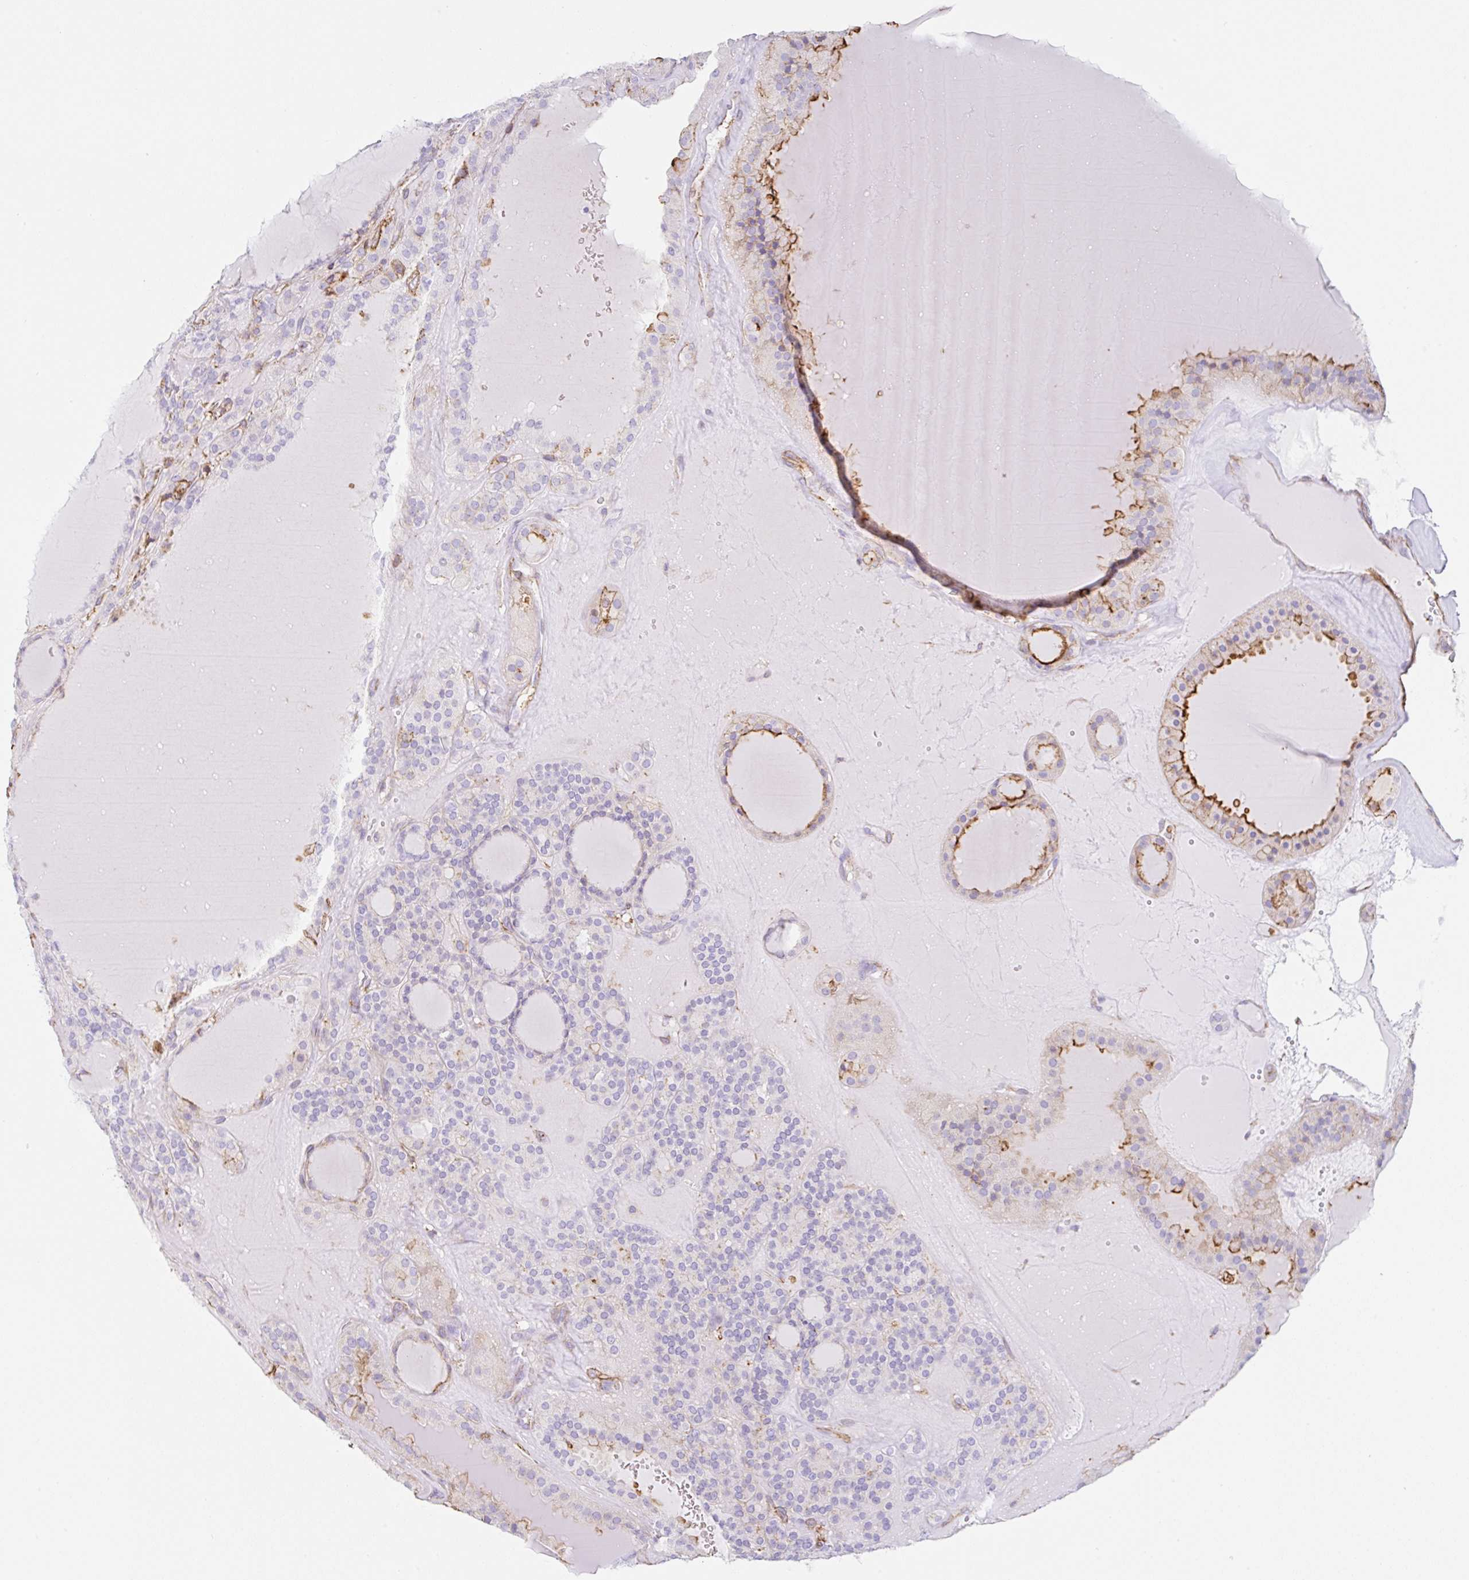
{"staining": {"intensity": "negative", "quantity": "none", "location": "none"}, "tissue": "thyroid cancer", "cell_type": "Tumor cells", "image_type": "cancer", "snomed": [{"axis": "morphology", "description": "Follicular adenoma carcinoma, NOS"}, {"axis": "topography", "description": "Thyroid gland"}], "caption": "Protein analysis of thyroid follicular adenoma carcinoma demonstrates no significant staining in tumor cells. (DAB (3,3'-diaminobenzidine) immunohistochemistry (IHC) visualized using brightfield microscopy, high magnification).", "gene": "MTTP", "patient": {"sex": "female", "age": 63}}